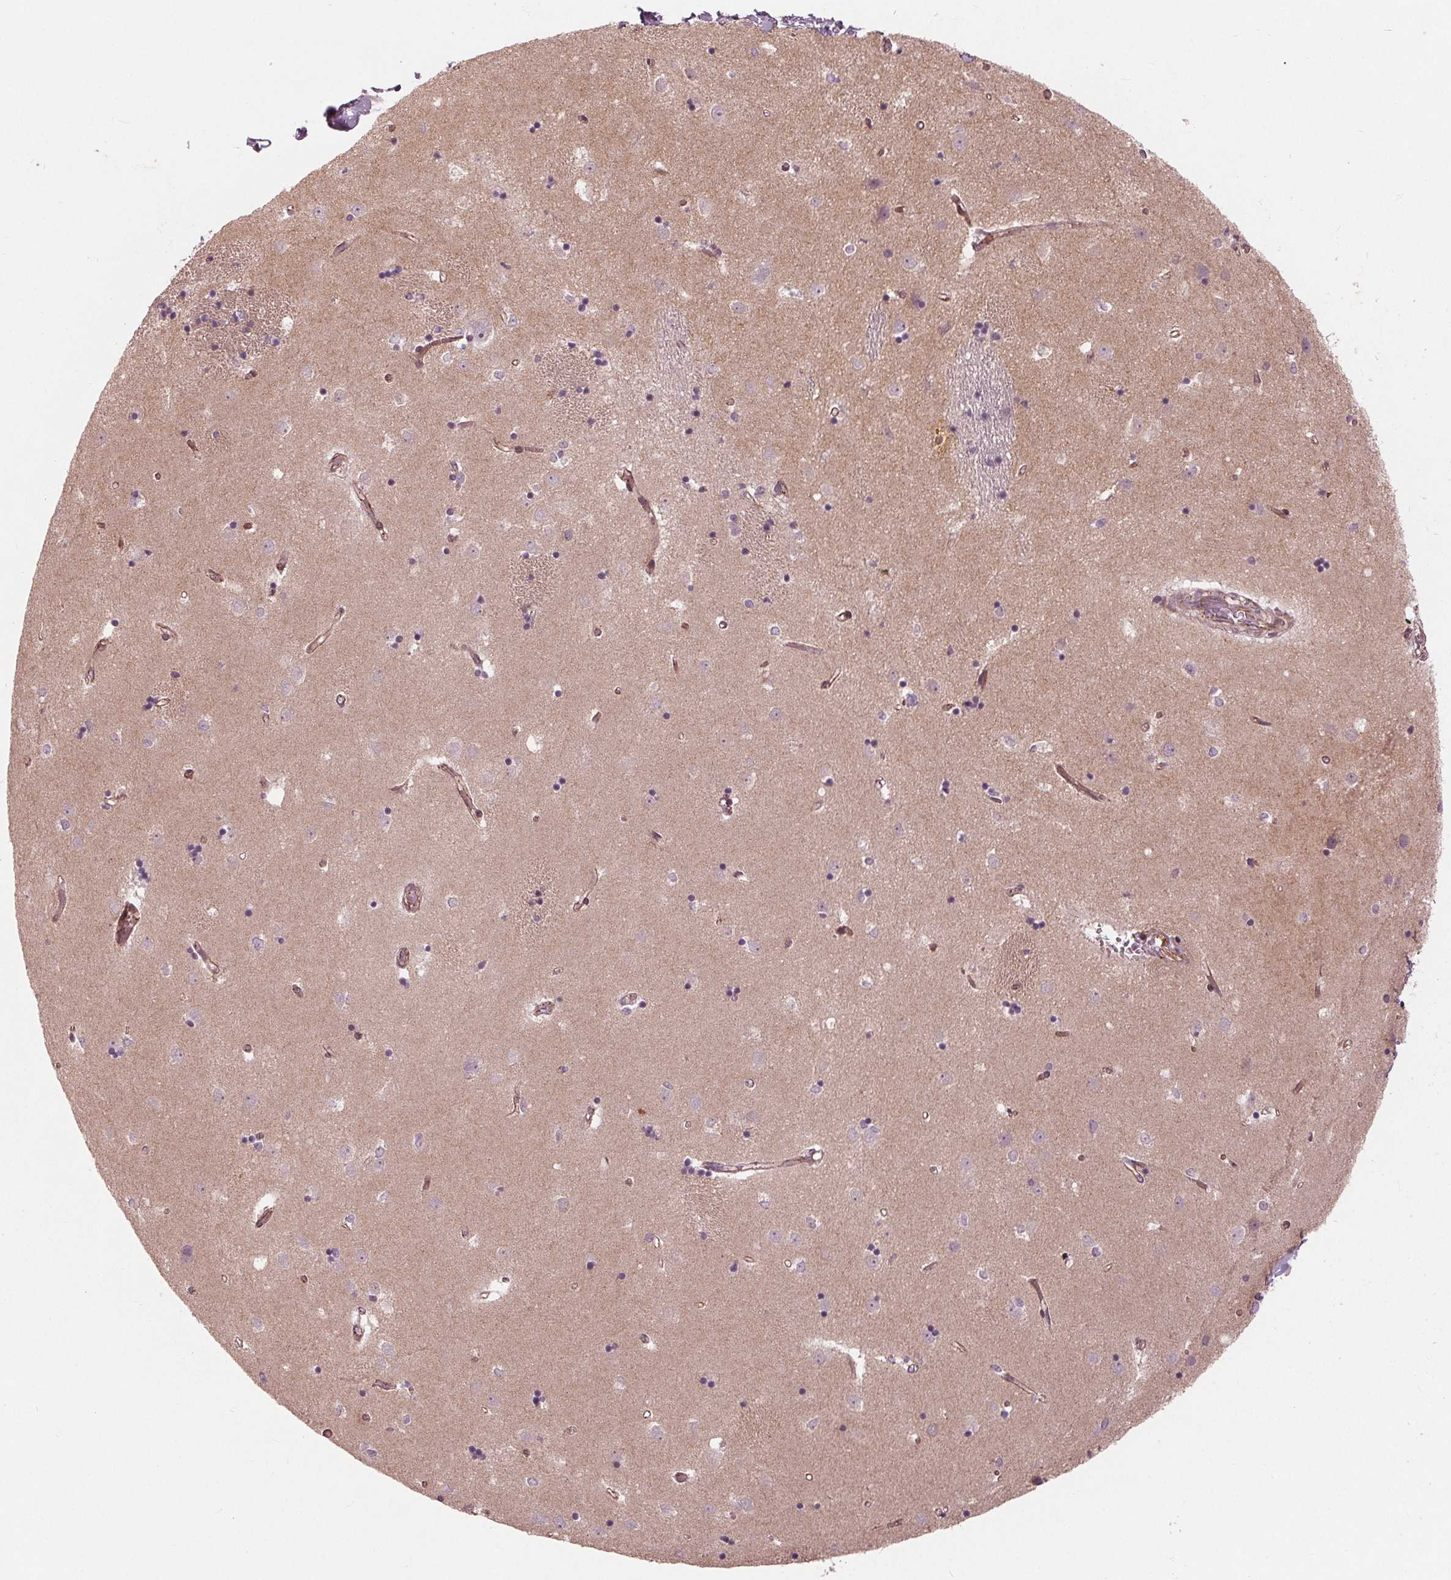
{"staining": {"intensity": "negative", "quantity": "none", "location": "none"}, "tissue": "caudate", "cell_type": "Glial cells", "image_type": "normal", "snomed": [{"axis": "morphology", "description": "Normal tissue, NOS"}, {"axis": "topography", "description": "Lateral ventricle wall"}], "caption": "This micrograph is of benign caudate stained with IHC to label a protein in brown with the nuclei are counter-stained blue. There is no staining in glial cells. Brightfield microscopy of immunohistochemistry (IHC) stained with DAB (brown) and hematoxylin (blue), captured at high magnification.", "gene": "TXNIP", "patient": {"sex": "male", "age": 54}}